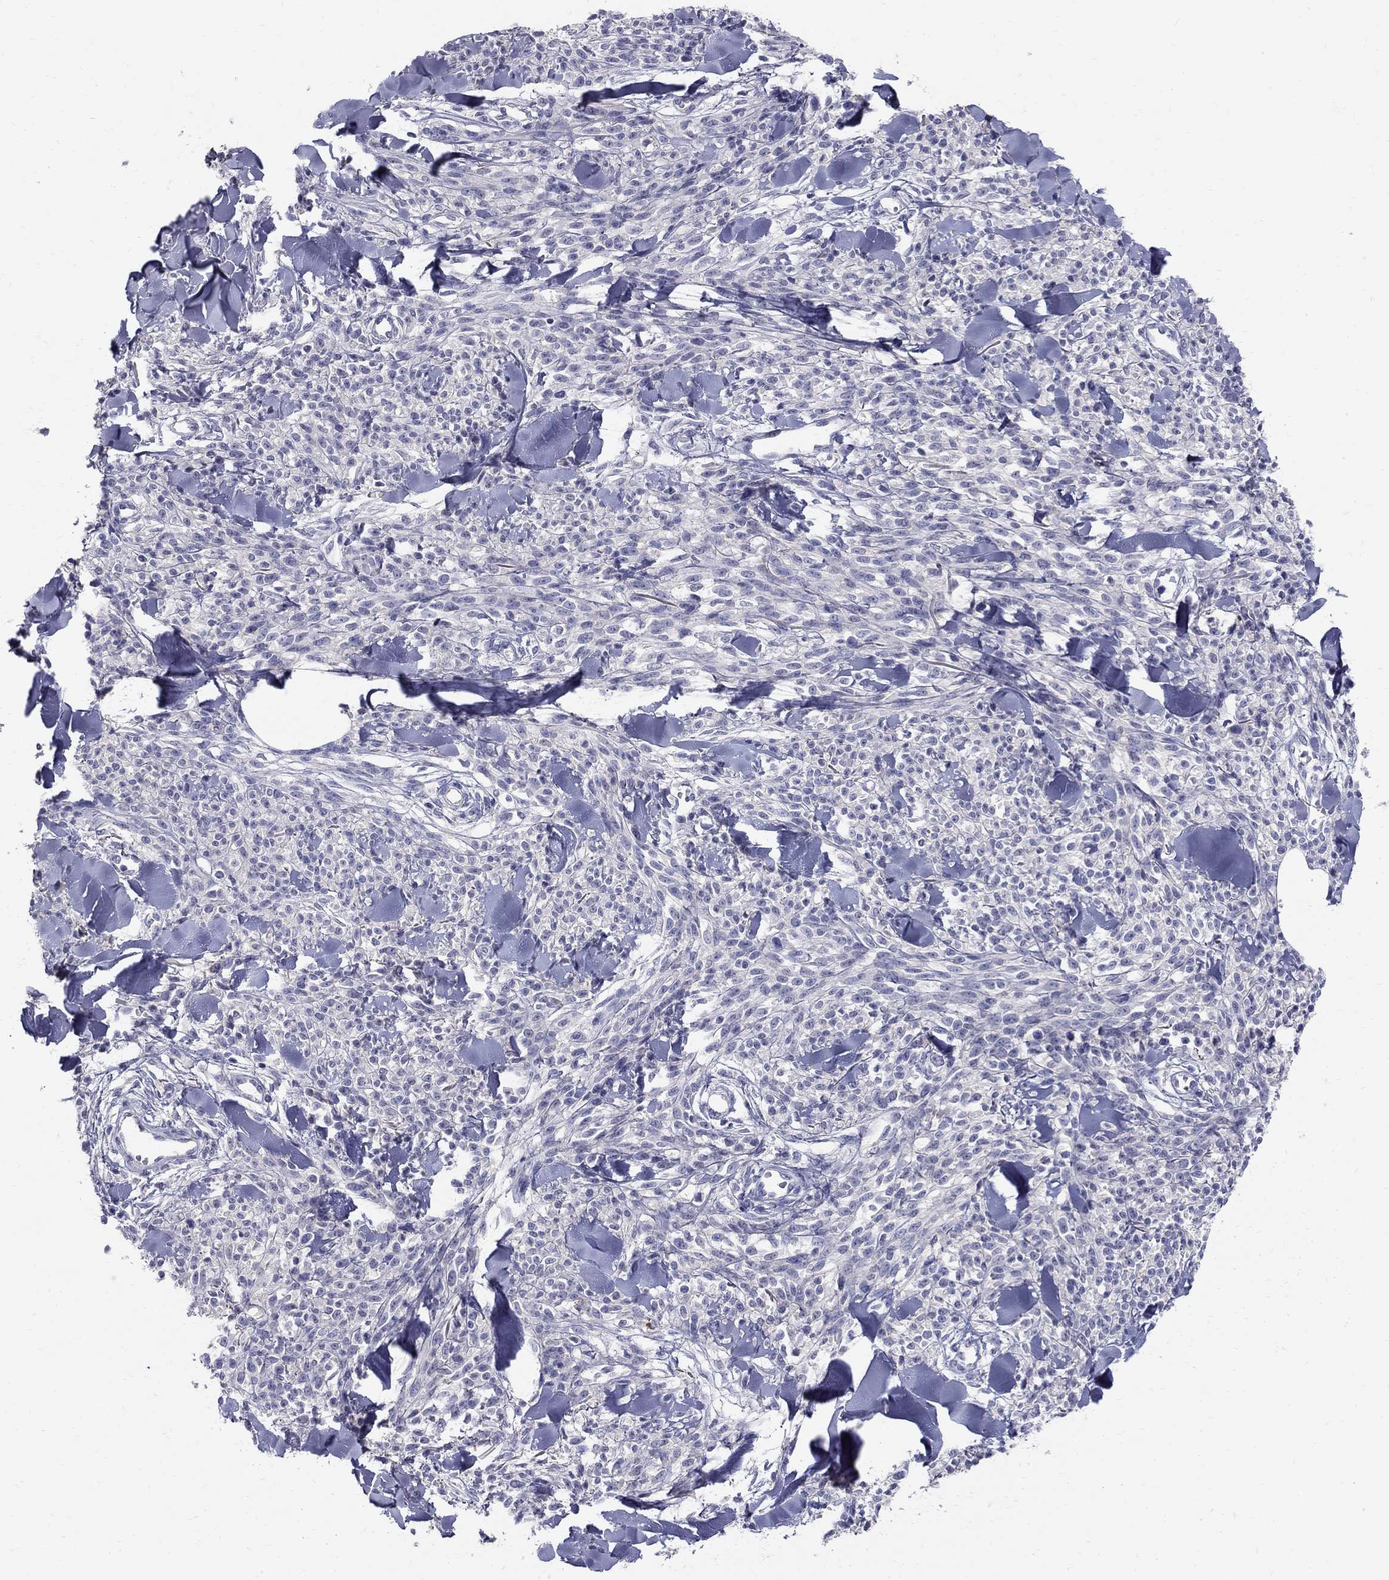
{"staining": {"intensity": "negative", "quantity": "none", "location": "none"}, "tissue": "melanoma", "cell_type": "Tumor cells", "image_type": "cancer", "snomed": [{"axis": "morphology", "description": "Malignant melanoma, NOS"}, {"axis": "topography", "description": "Skin"}, {"axis": "topography", "description": "Skin of trunk"}], "caption": "Histopathology image shows no protein positivity in tumor cells of melanoma tissue.", "gene": "TP53TG5", "patient": {"sex": "male", "age": 74}}